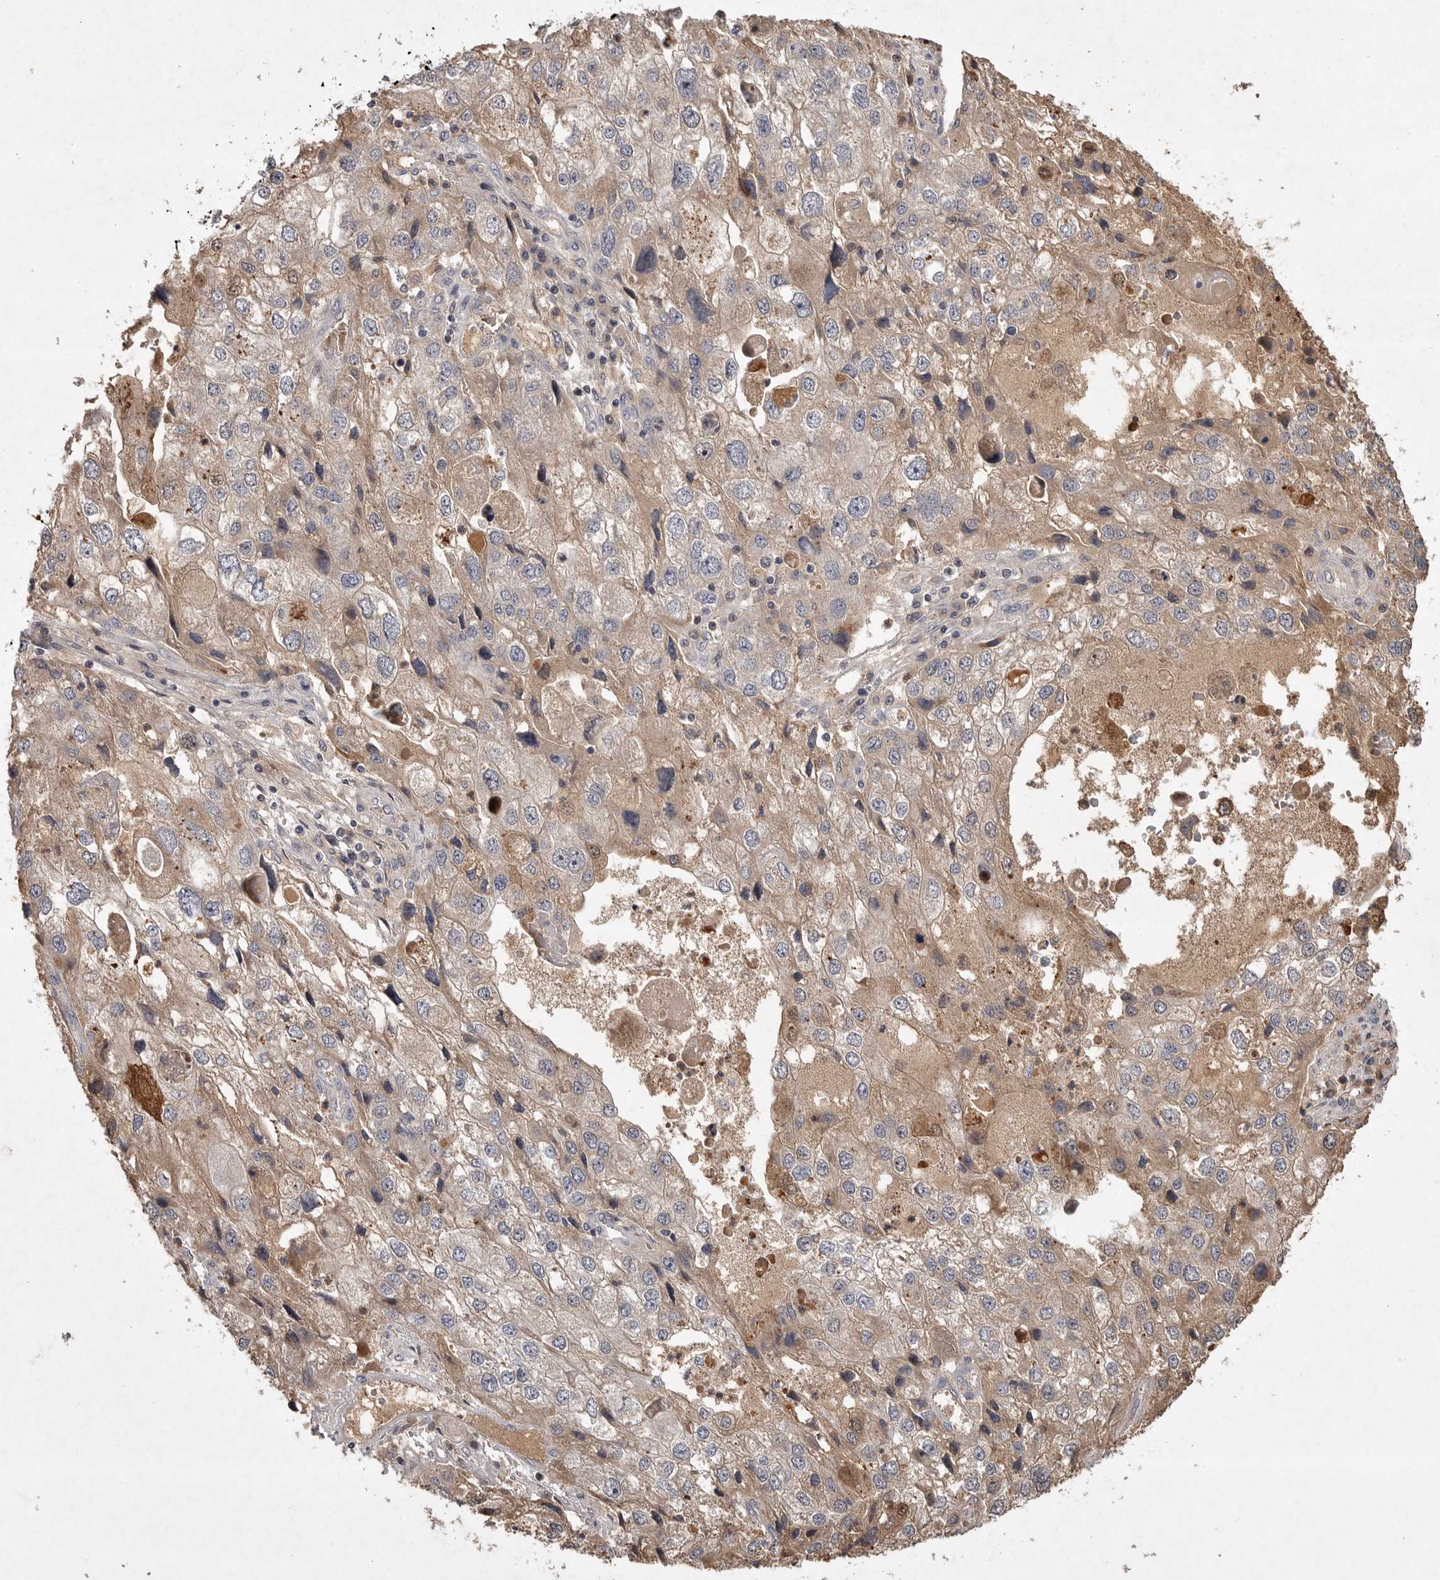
{"staining": {"intensity": "moderate", "quantity": "25%-75%", "location": "cytoplasmic/membranous"}, "tissue": "endometrial cancer", "cell_type": "Tumor cells", "image_type": "cancer", "snomed": [{"axis": "morphology", "description": "Adenocarcinoma, NOS"}, {"axis": "topography", "description": "Endometrium"}], "caption": "Immunohistochemical staining of human adenocarcinoma (endometrial) reveals medium levels of moderate cytoplasmic/membranous protein staining in about 25%-75% of tumor cells. (brown staining indicates protein expression, while blue staining denotes nuclei).", "gene": "VN1R4", "patient": {"sex": "female", "age": 49}}